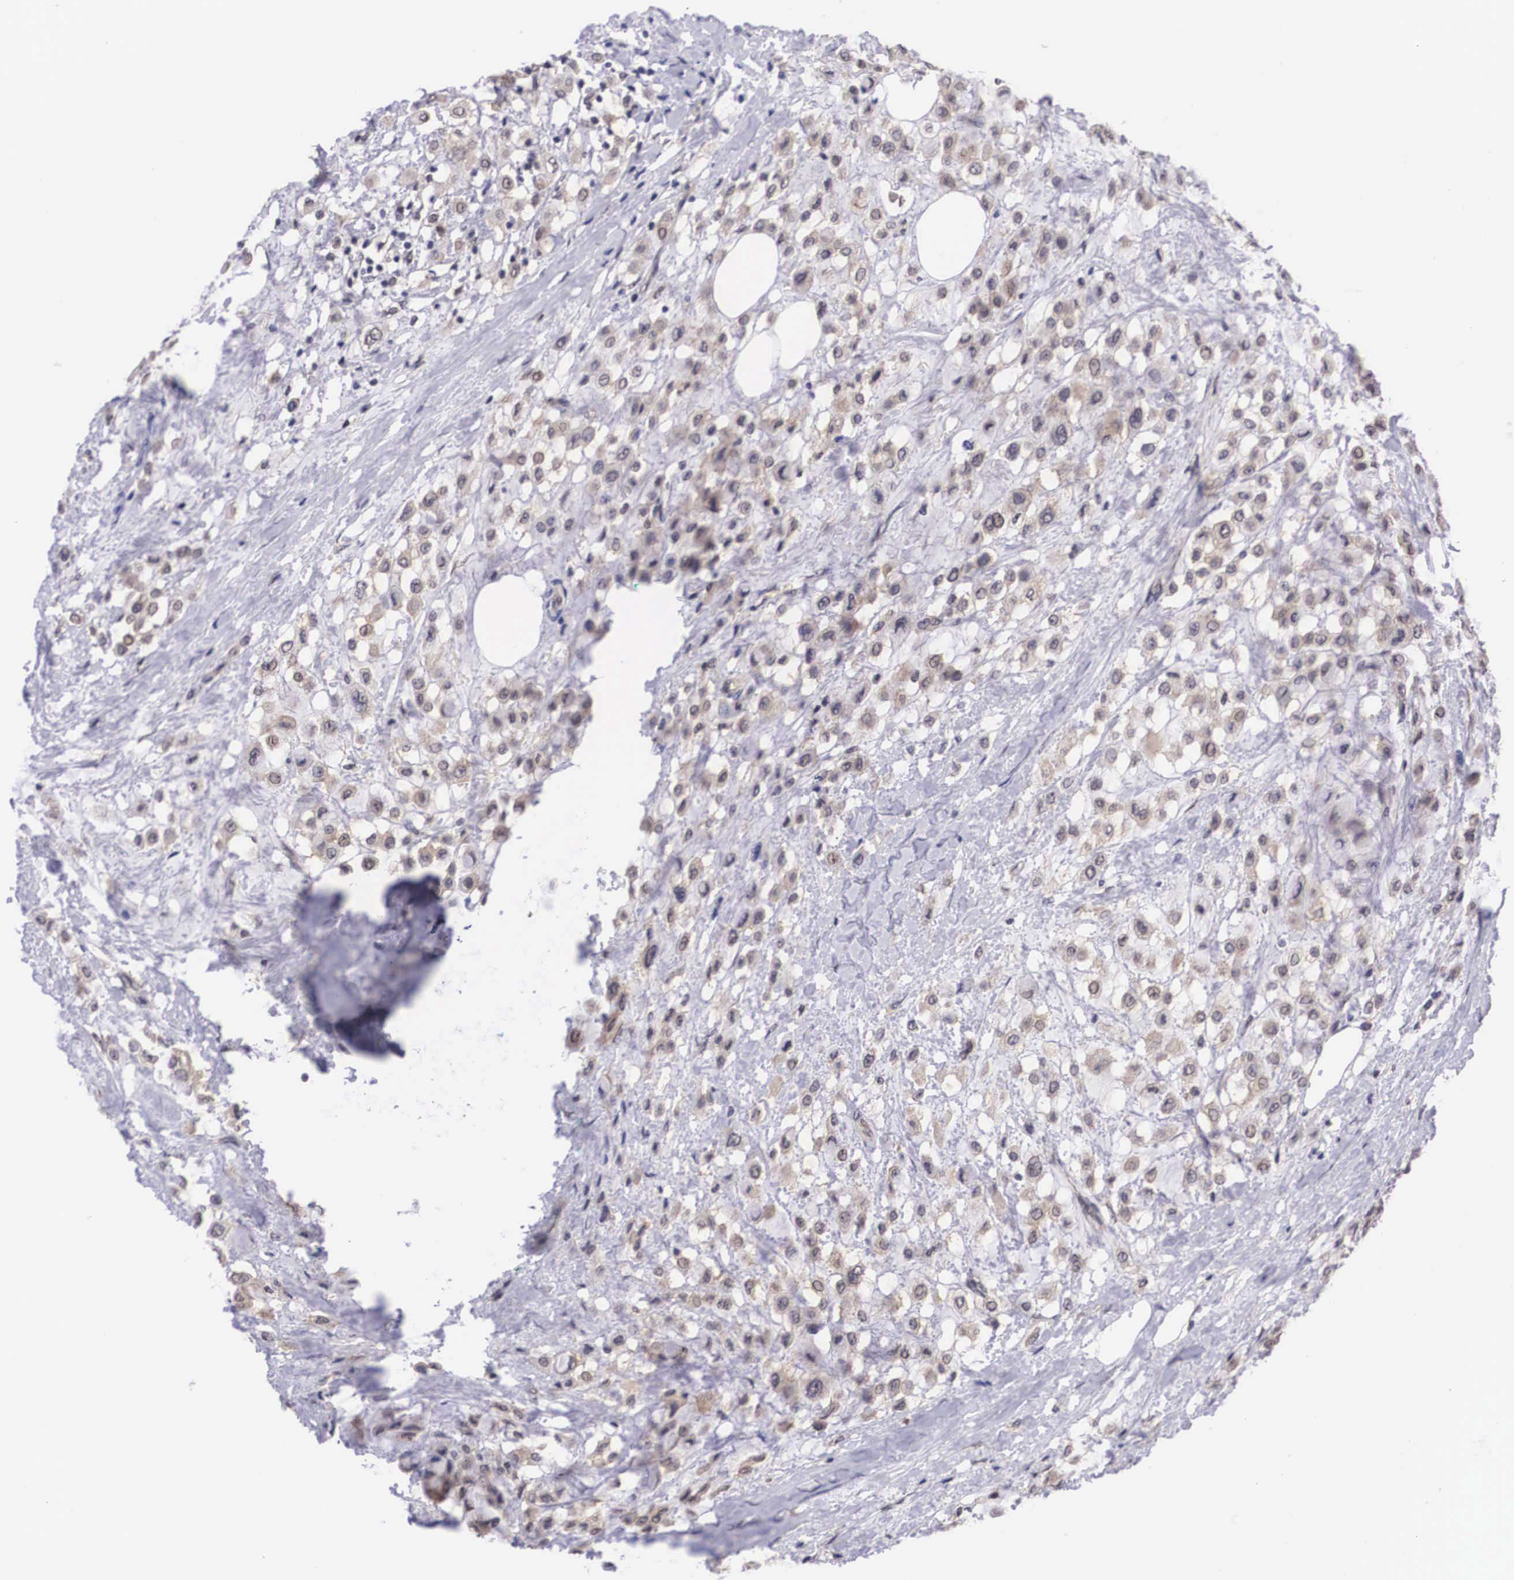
{"staining": {"intensity": "weak", "quantity": ">75%", "location": "cytoplasmic/membranous"}, "tissue": "breast cancer", "cell_type": "Tumor cells", "image_type": "cancer", "snomed": [{"axis": "morphology", "description": "Lobular carcinoma"}, {"axis": "topography", "description": "Breast"}], "caption": "Immunohistochemical staining of breast lobular carcinoma shows low levels of weak cytoplasmic/membranous protein positivity in about >75% of tumor cells.", "gene": "OTX2", "patient": {"sex": "female", "age": 85}}